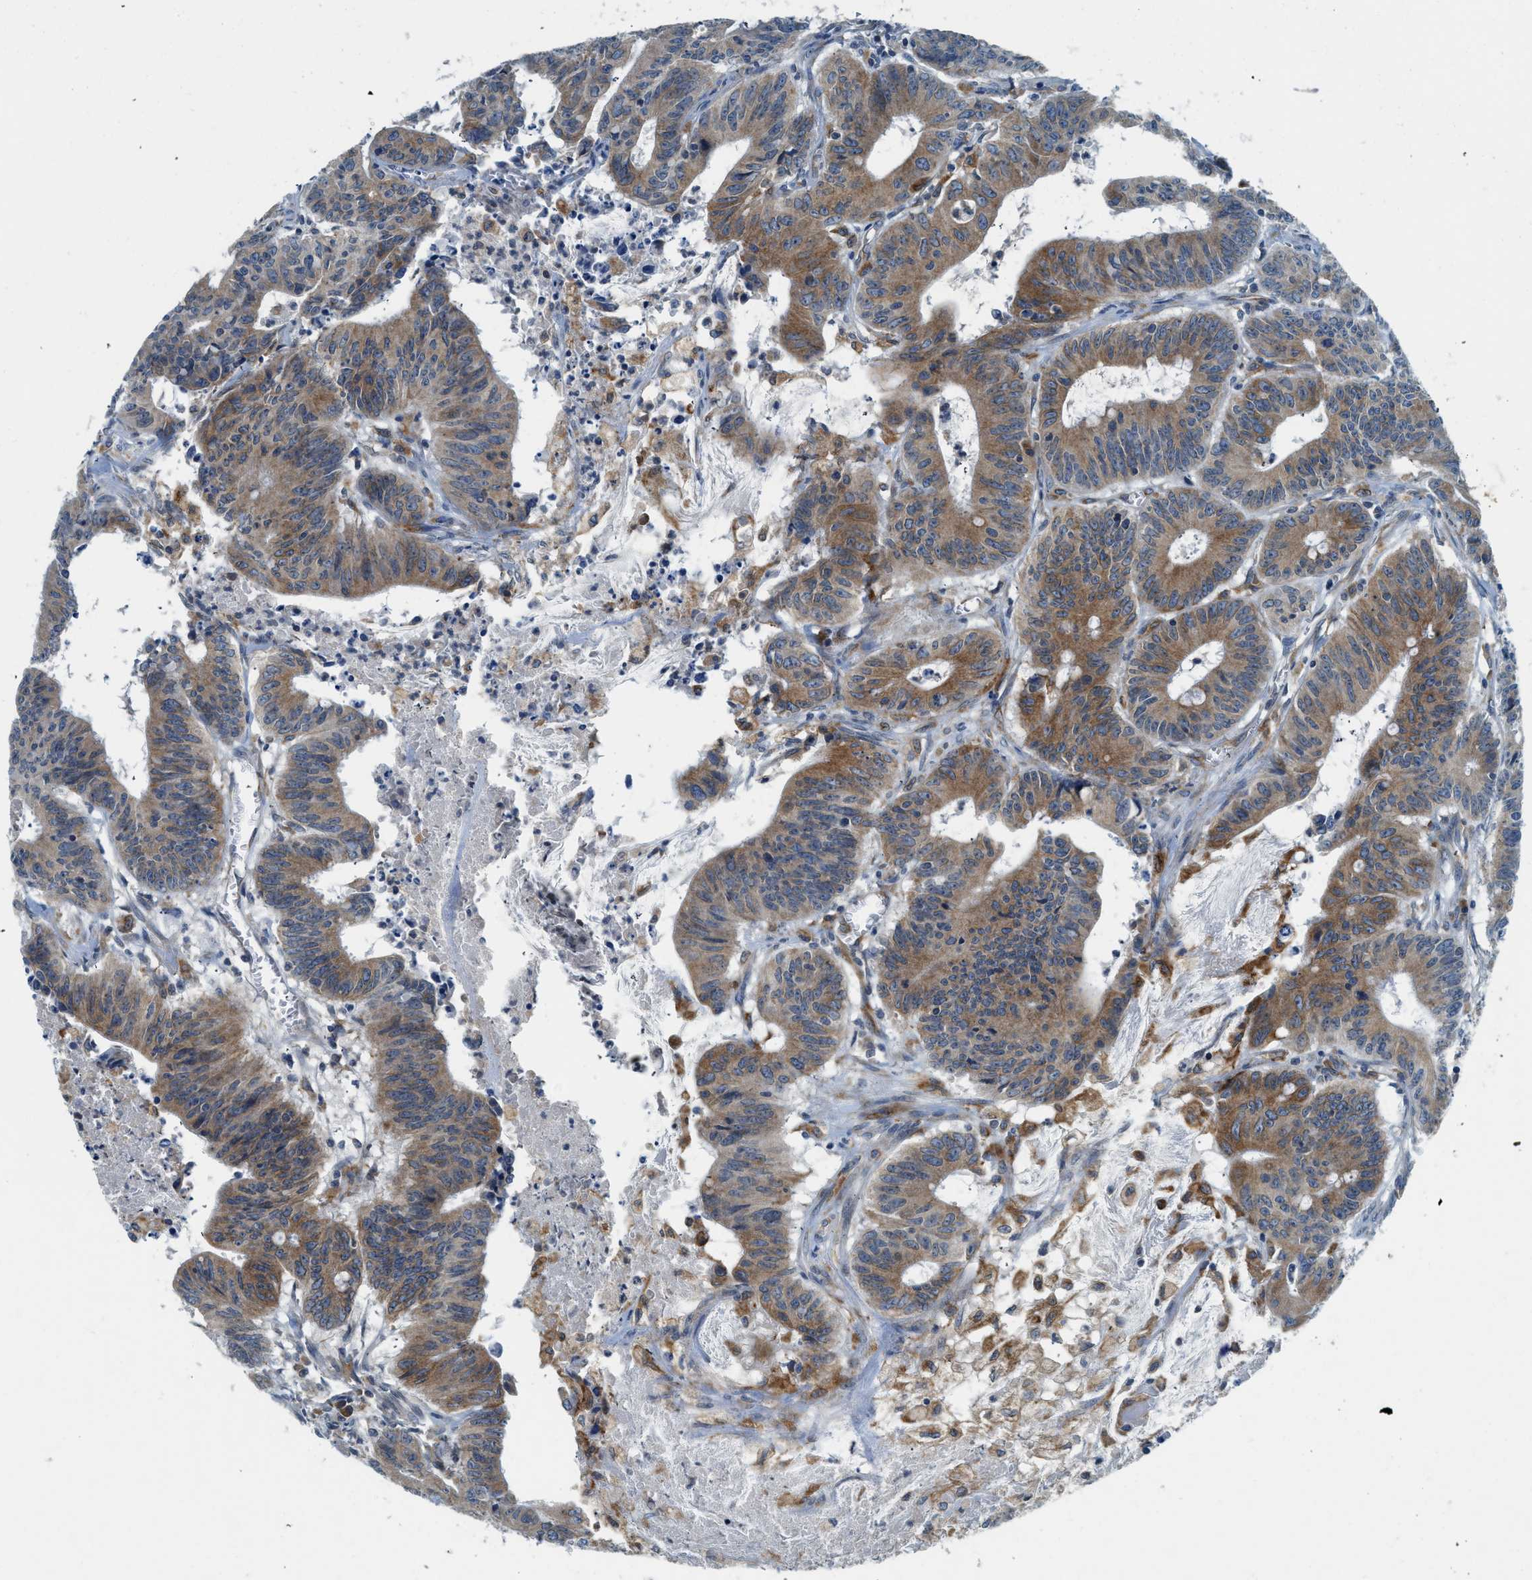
{"staining": {"intensity": "moderate", "quantity": ">75%", "location": "cytoplasmic/membranous"}, "tissue": "colorectal cancer", "cell_type": "Tumor cells", "image_type": "cancer", "snomed": [{"axis": "morphology", "description": "Adenocarcinoma, NOS"}, {"axis": "topography", "description": "Colon"}], "caption": "Human colorectal cancer stained with a protein marker displays moderate staining in tumor cells.", "gene": "BCAP31", "patient": {"sex": "male", "age": 45}}